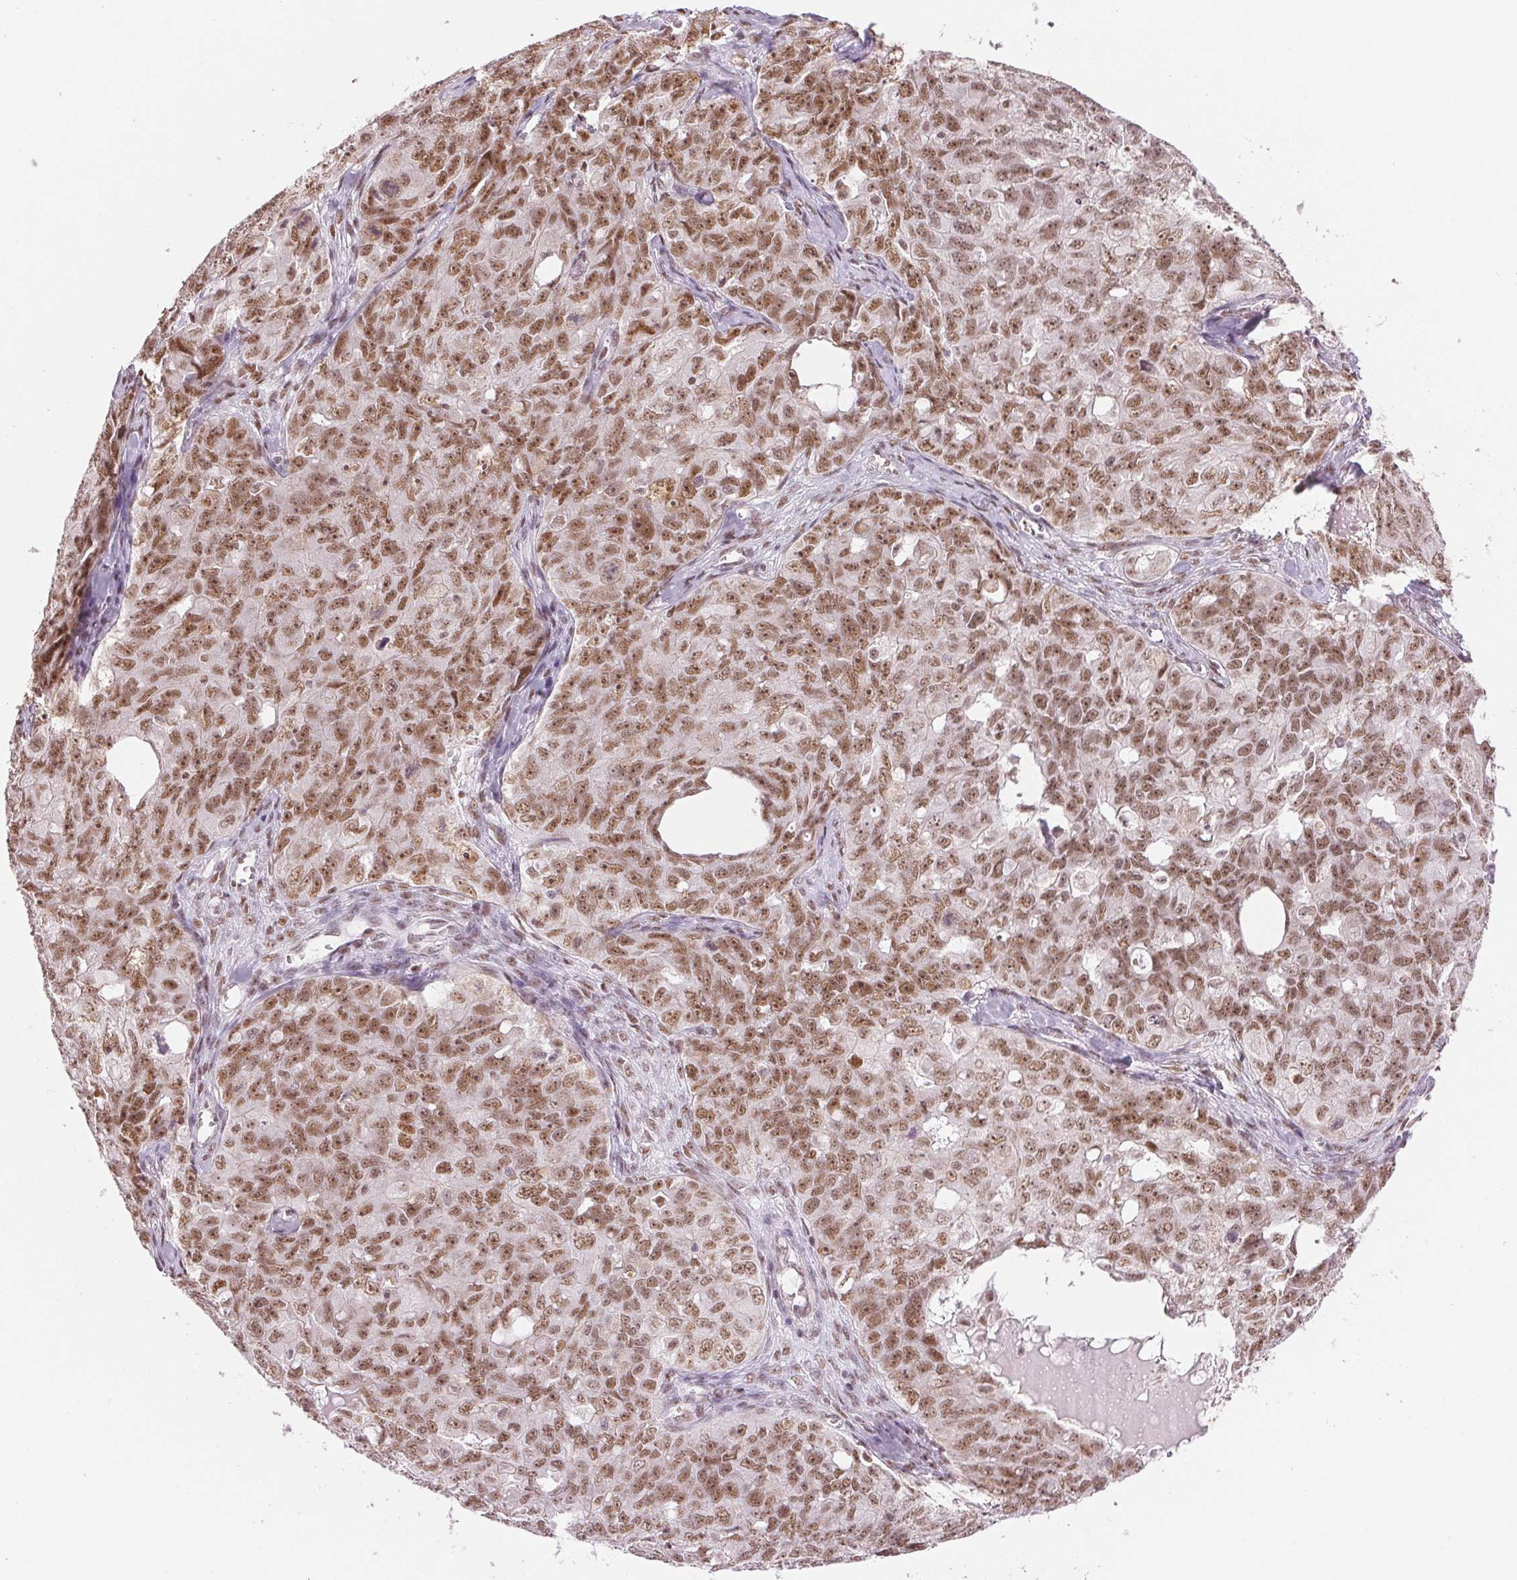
{"staining": {"intensity": "moderate", "quantity": ">75%", "location": "nuclear"}, "tissue": "ovarian cancer", "cell_type": "Tumor cells", "image_type": "cancer", "snomed": [{"axis": "morphology", "description": "Carcinoma, endometroid"}, {"axis": "topography", "description": "Ovary"}], "caption": "Endometroid carcinoma (ovarian) stained with DAB (3,3'-diaminobenzidine) immunohistochemistry (IHC) demonstrates medium levels of moderate nuclear positivity in approximately >75% of tumor cells.", "gene": "RPRD1B", "patient": {"sex": "female", "age": 70}}